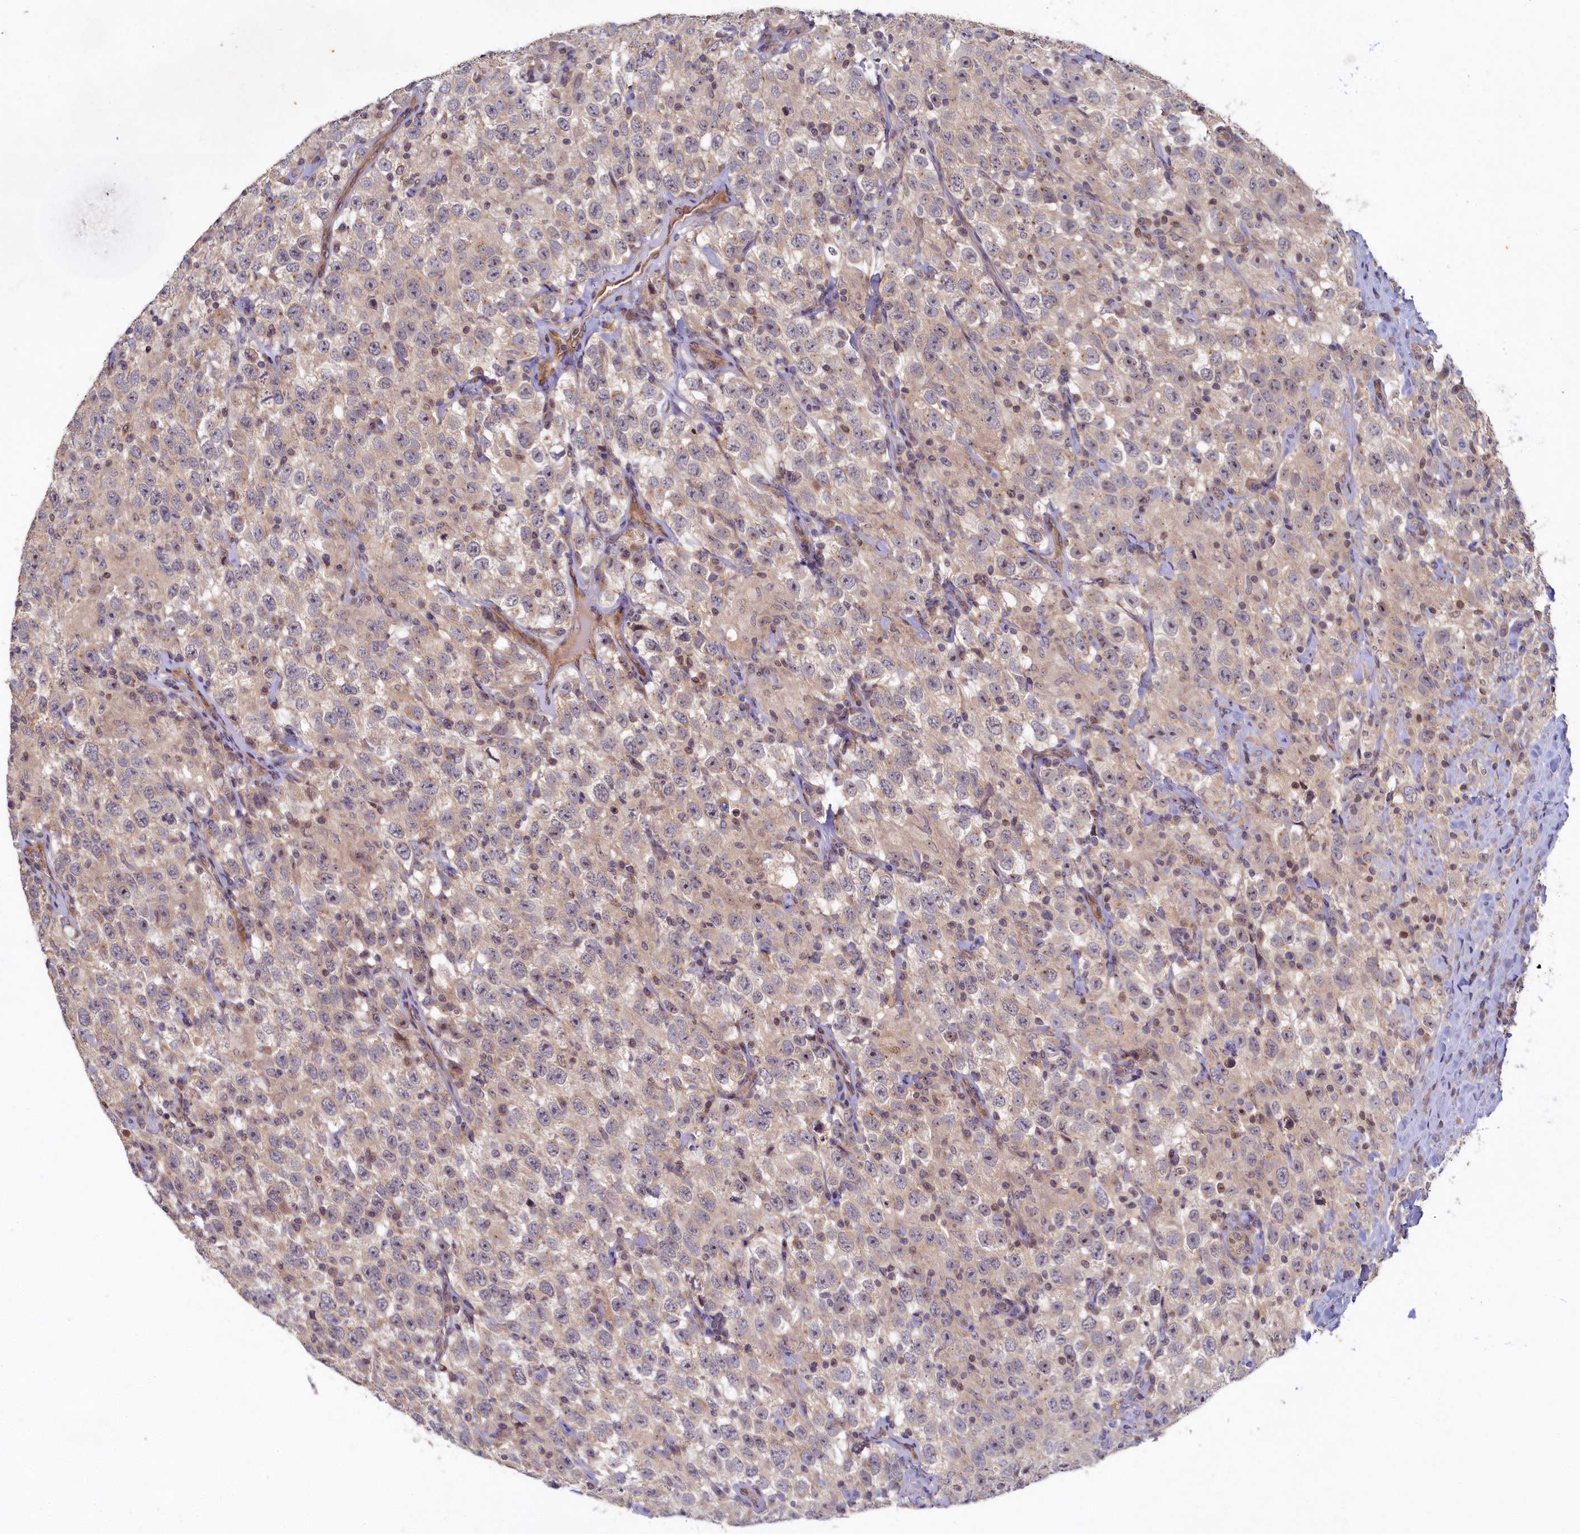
{"staining": {"intensity": "weak", "quantity": "25%-75%", "location": "cytoplasmic/membranous"}, "tissue": "testis cancer", "cell_type": "Tumor cells", "image_type": "cancer", "snomed": [{"axis": "morphology", "description": "Seminoma, NOS"}, {"axis": "topography", "description": "Testis"}], "caption": "The photomicrograph exhibits staining of testis seminoma, revealing weak cytoplasmic/membranous protein staining (brown color) within tumor cells. Using DAB (brown) and hematoxylin (blue) stains, captured at high magnification using brightfield microscopy.", "gene": "CEP20", "patient": {"sex": "male", "age": 41}}